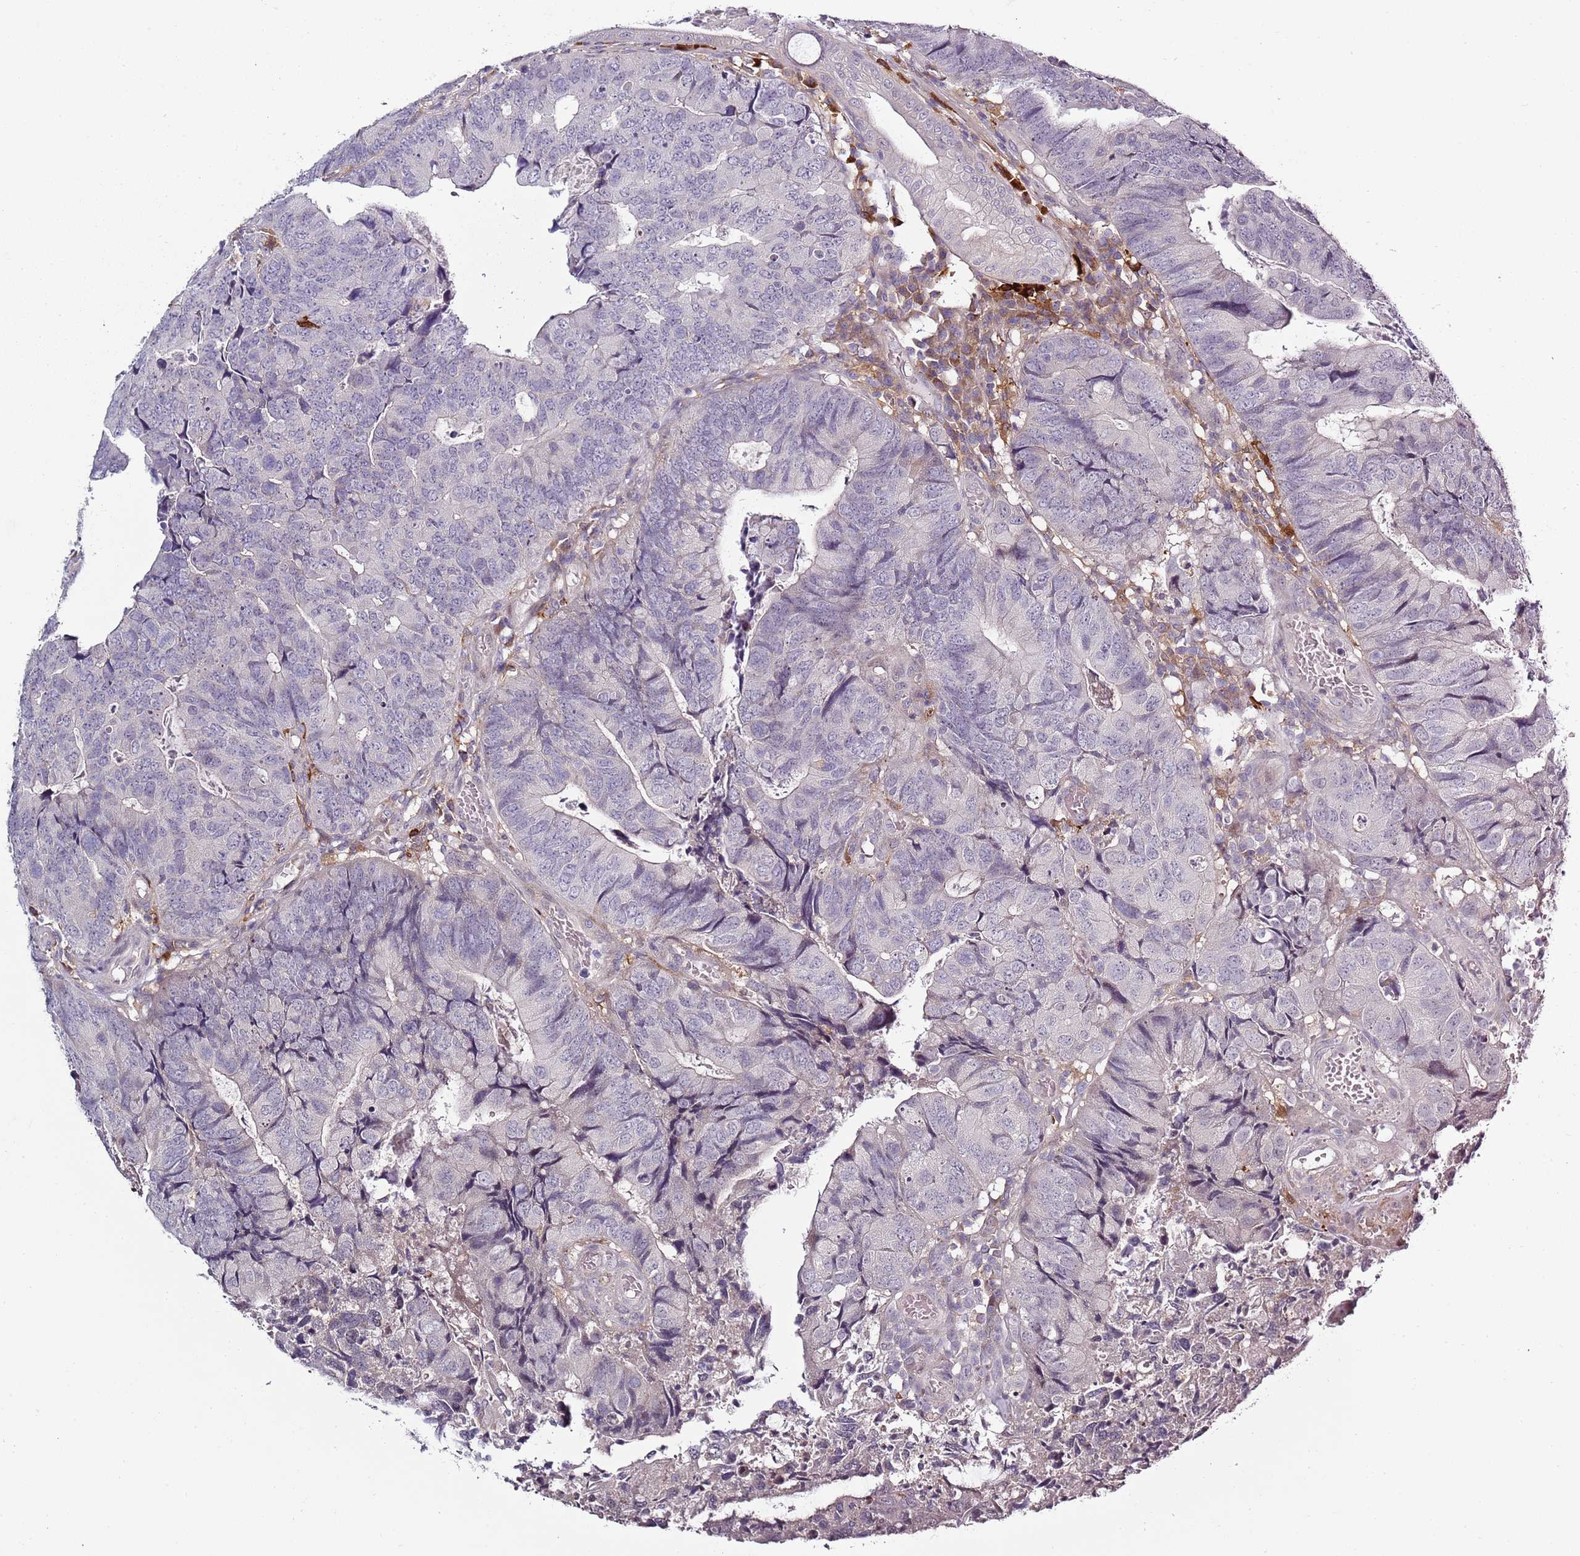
{"staining": {"intensity": "negative", "quantity": "none", "location": "none"}, "tissue": "colorectal cancer", "cell_type": "Tumor cells", "image_type": "cancer", "snomed": [{"axis": "morphology", "description": "Adenocarcinoma, NOS"}, {"axis": "topography", "description": "Colon"}], "caption": "Image shows no protein positivity in tumor cells of colorectal cancer (adenocarcinoma) tissue.", "gene": "CC2D2B", "patient": {"sex": "female", "age": 67}}